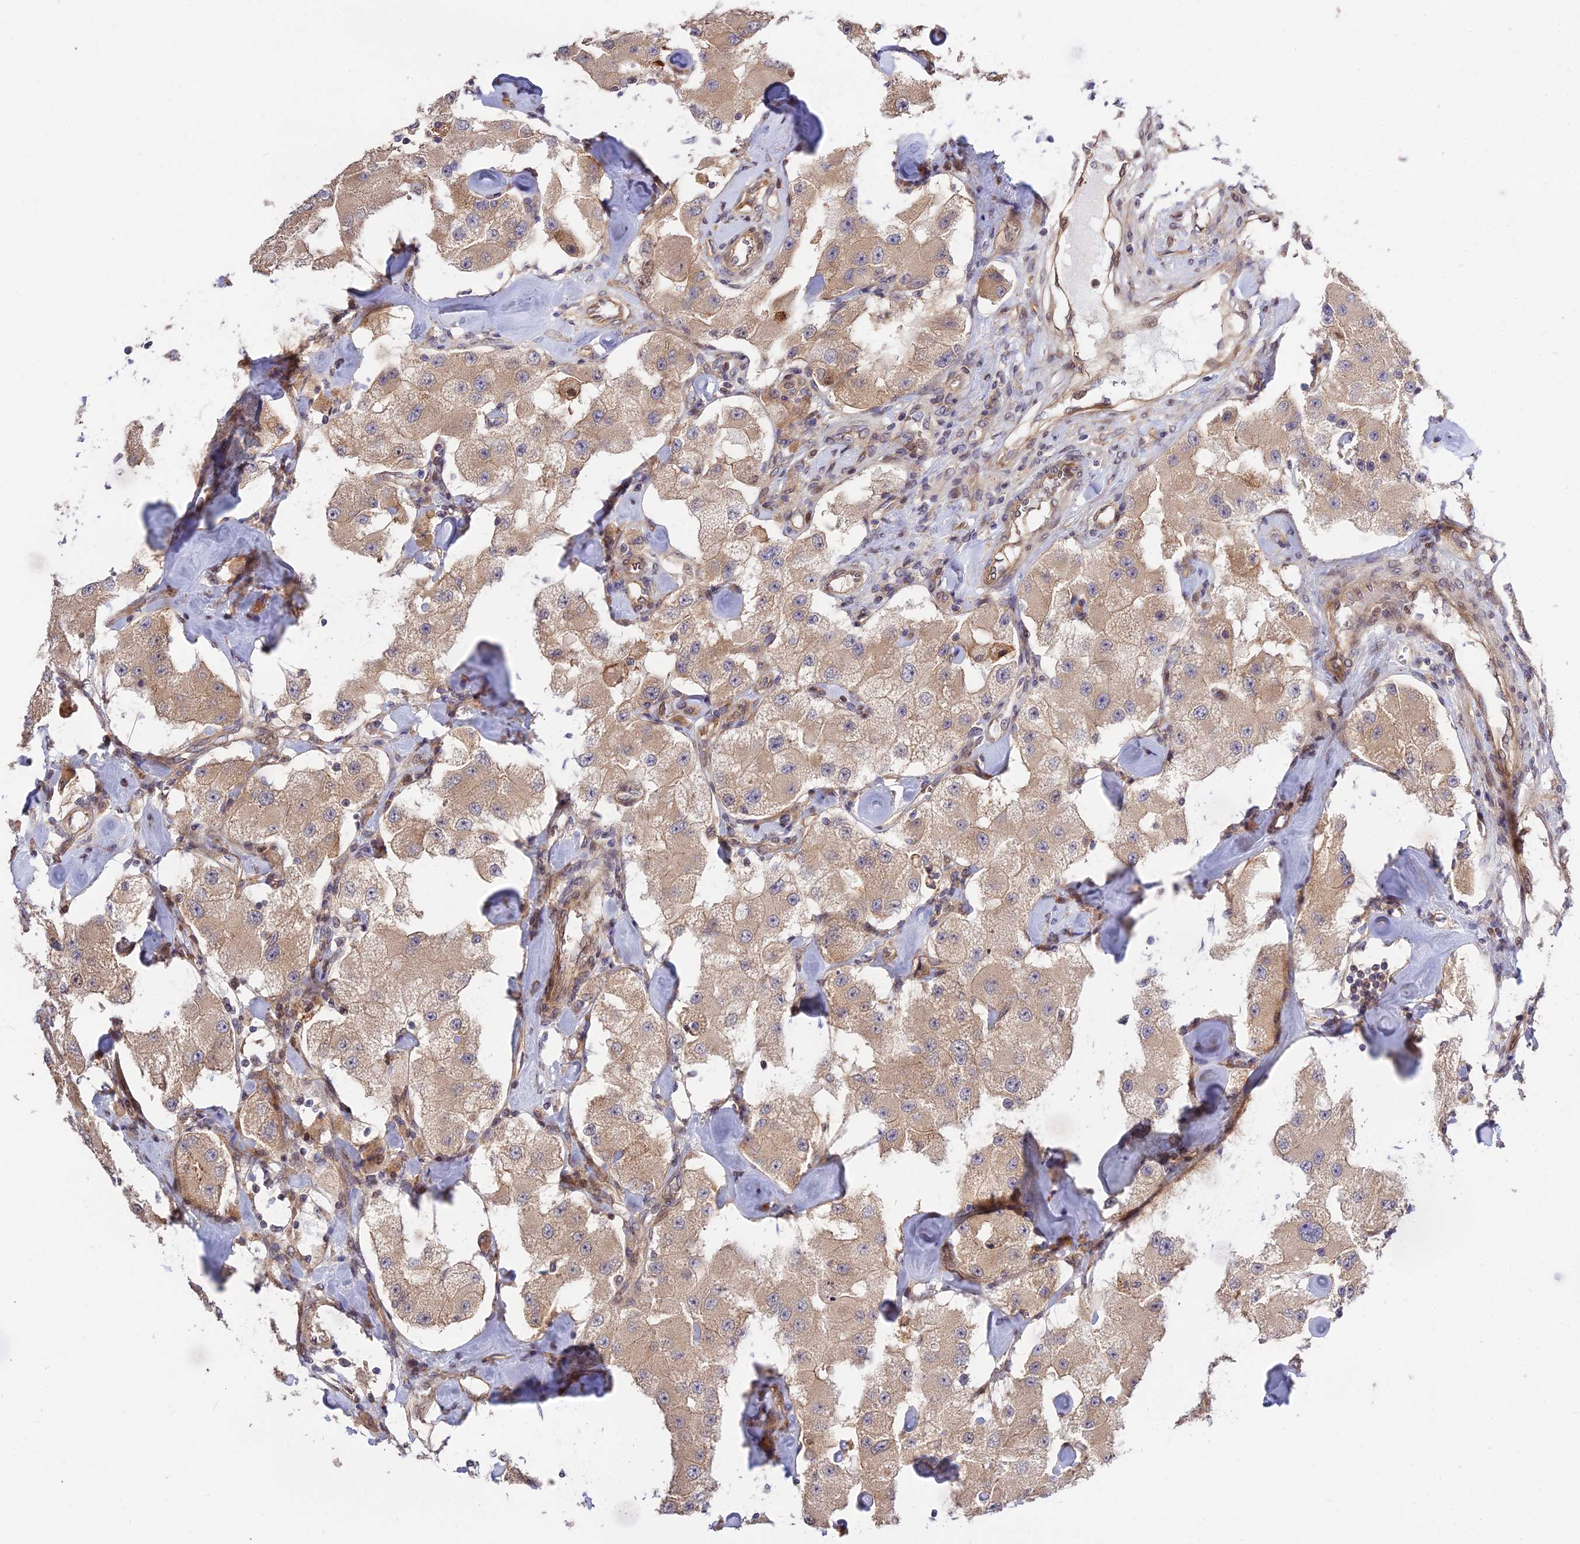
{"staining": {"intensity": "moderate", "quantity": ">75%", "location": "cytoplasmic/membranous"}, "tissue": "carcinoid", "cell_type": "Tumor cells", "image_type": "cancer", "snomed": [{"axis": "morphology", "description": "Carcinoid, malignant, NOS"}, {"axis": "topography", "description": "Pancreas"}], "caption": "Carcinoid stained with a brown dye reveals moderate cytoplasmic/membranous positive expression in about >75% of tumor cells.", "gene": "SMG6", "patient": {"sex": "male", "age": 41}}